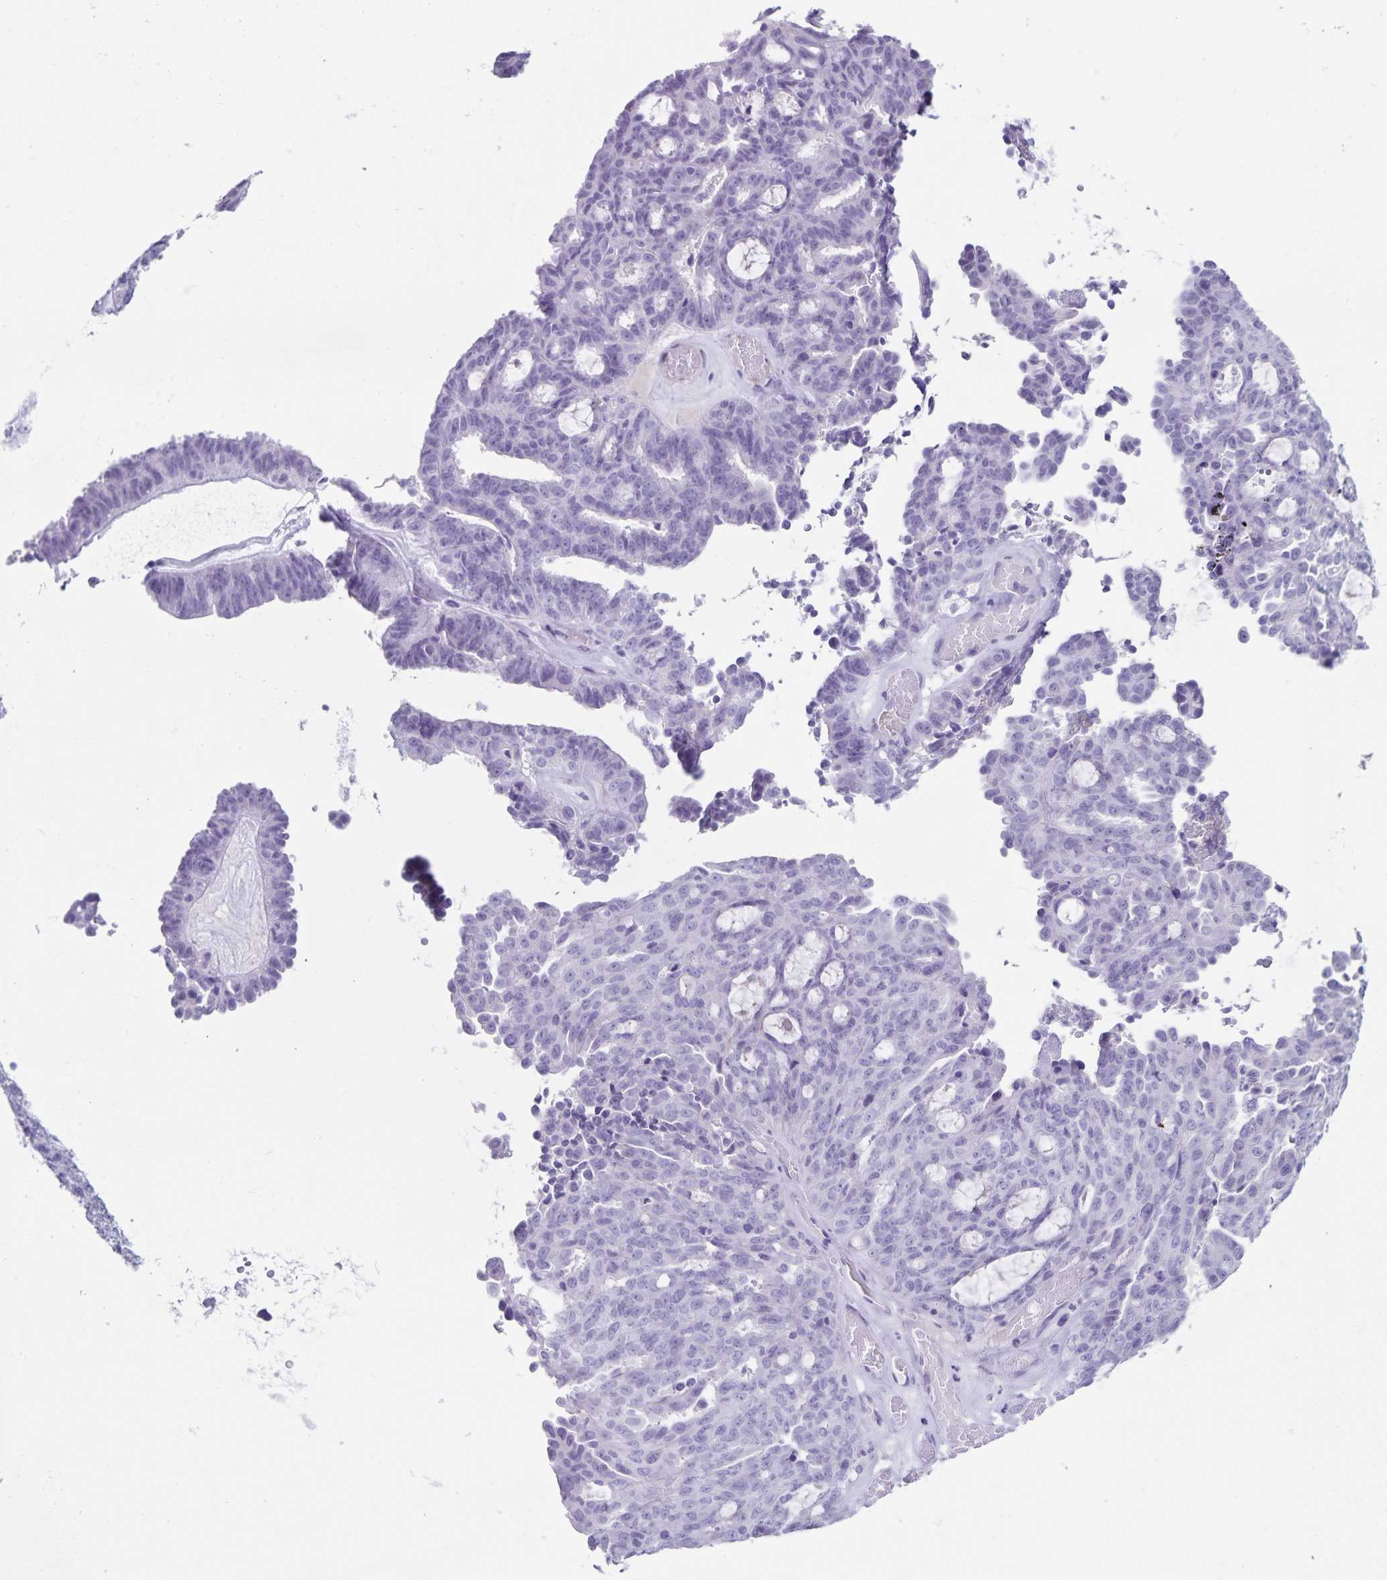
{"staining": {"intensity": "negative", "quantity": "none", "location": "none"}, "tissue": "ovarian cancer", "cell_type": "Tumor cells", "image_type": "cancer", "snomed": [{"axis": "morphology", "description": "Cystadenocarcinoma, serous, NOS"}, {"axis": "topography", "description": "Ovary"}], "caption": "This is a image of immunohistochemistry staining of ovarian cancer, which shows no expression in tumor cells.", "gene": "C11orf42", "patient": {"sex": "female", "age": 71}}